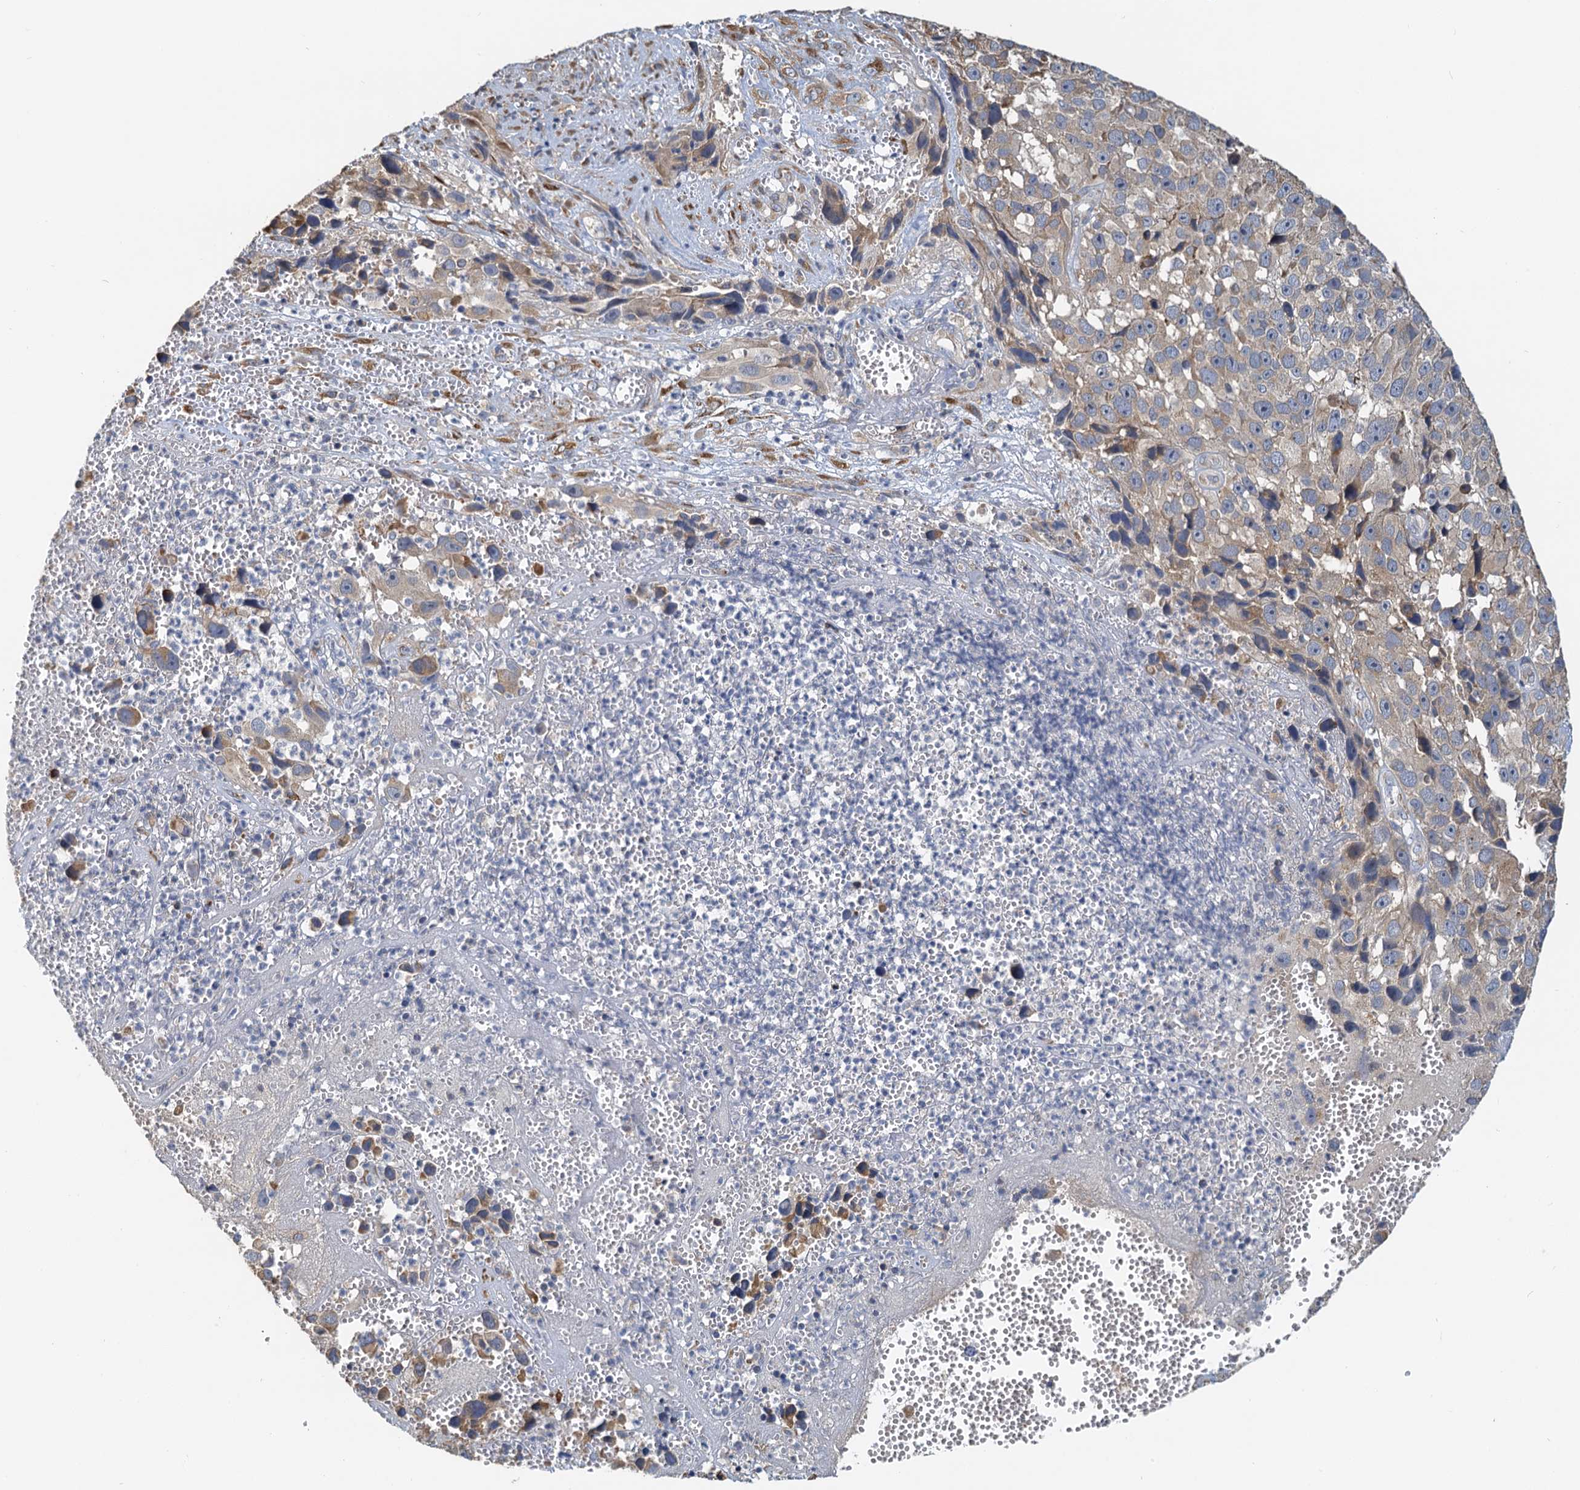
{"staining": {"intensity": "negative", "quantity": "none", "location": "none"}, "tissue": "melanoma", "cell_type": "Tumor cells", "image_type": "cancer", "snomed": [{"axis": "morphology", "description": "Malignant melanoma, NOS"}, {"axis": "topography", "description": "Skin"}], "caption": "Melanoma was stained to show a protein in brown. There is no significant expression in tumor cells.", "gene": "NKAPD1", "patient": {"sex": "male", "age": 84}}